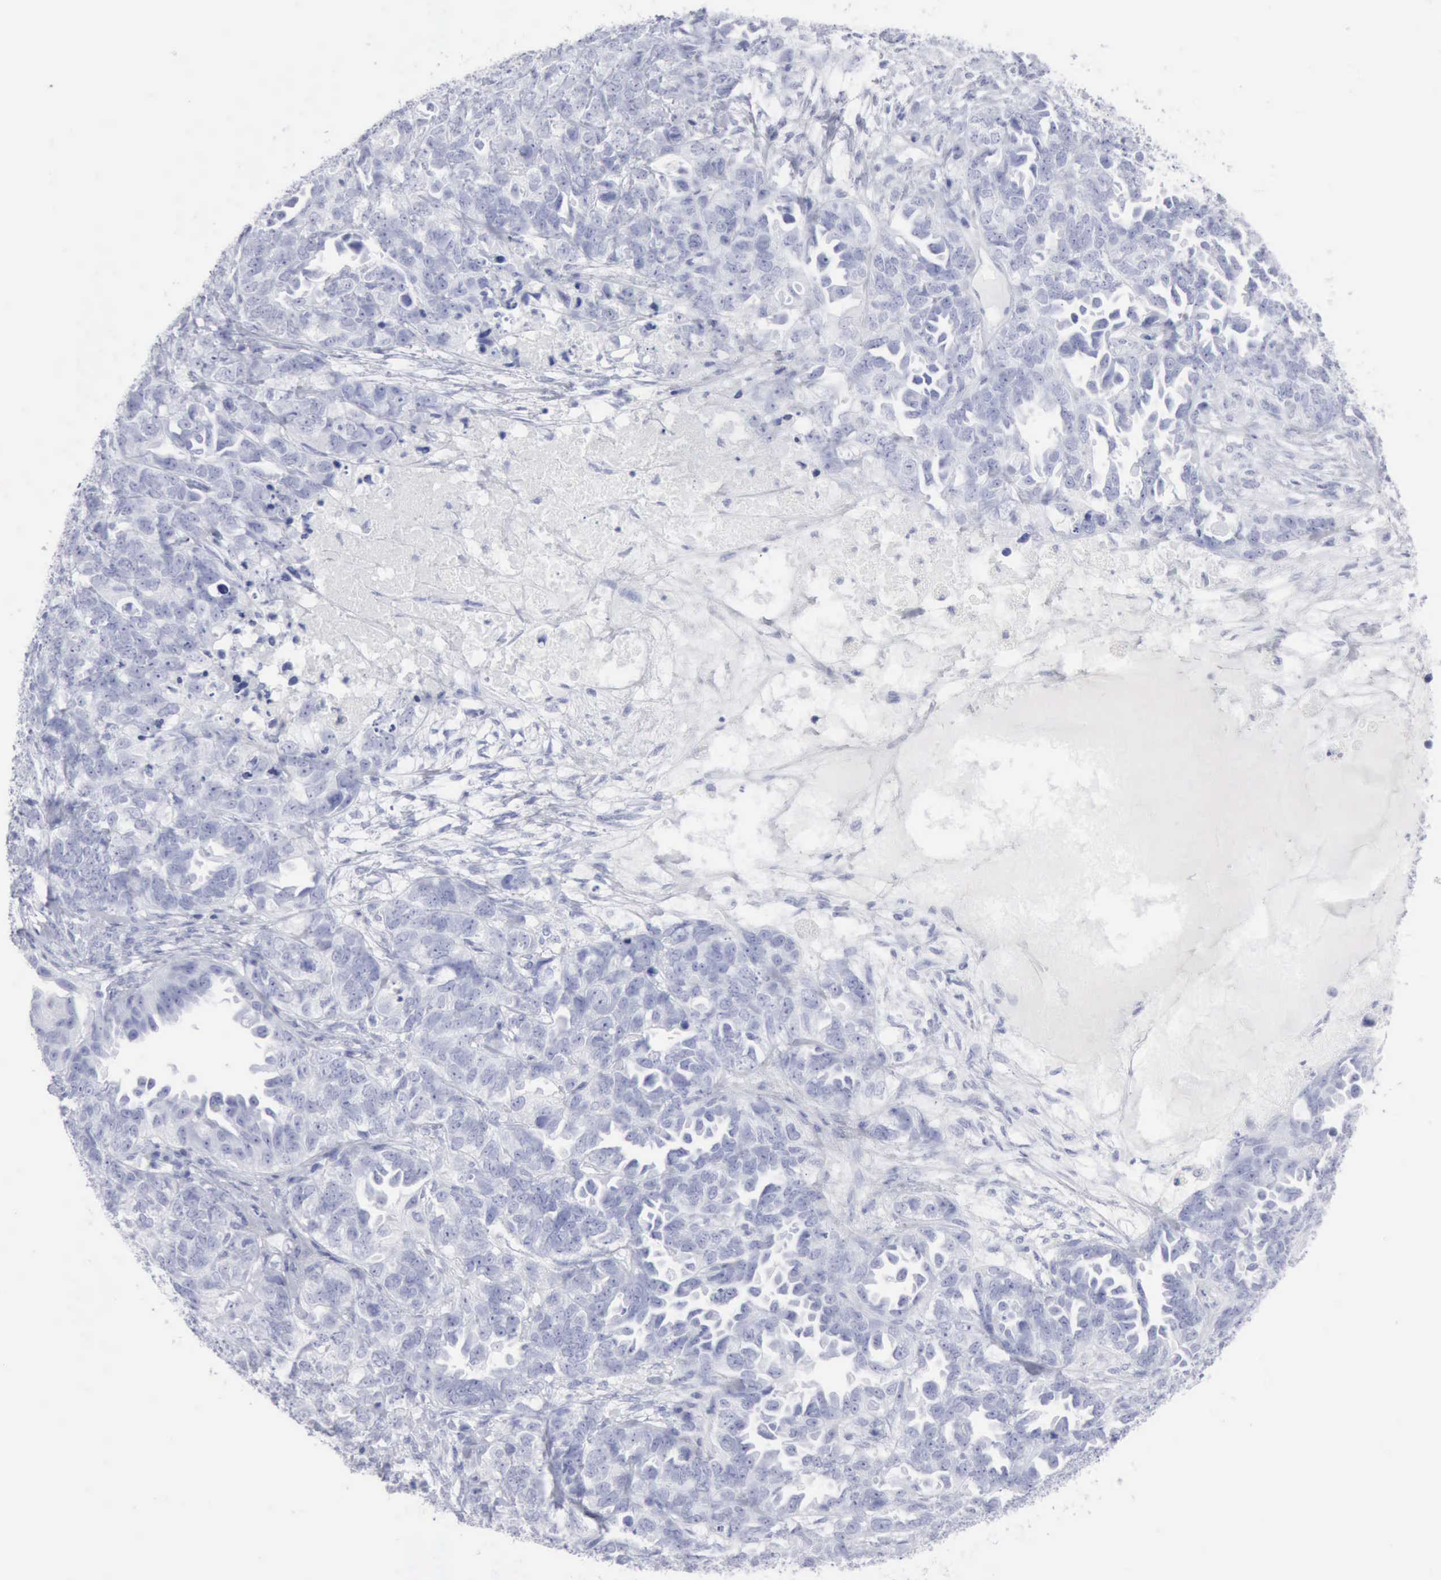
{"staining": {"intensity": "negative", "quantity": "none", "location": "none"}, "tissue": "ovarian cancer", "cell_type": "Tumor cells", "image_type": "cancer", "snomed": [{"axis": "morphology", "description": "Cystadenocarcinoma, serous, NOS"}, {"axis": "topography", "description": "Ovary"}], "caption": "Histopathology image shows no protein staining in tumor cells of ovarian cancer (serous cystadenocarcinoma) tissue.", "gene": "CMA1", "patient": {"sex": "female", "age": 82}}